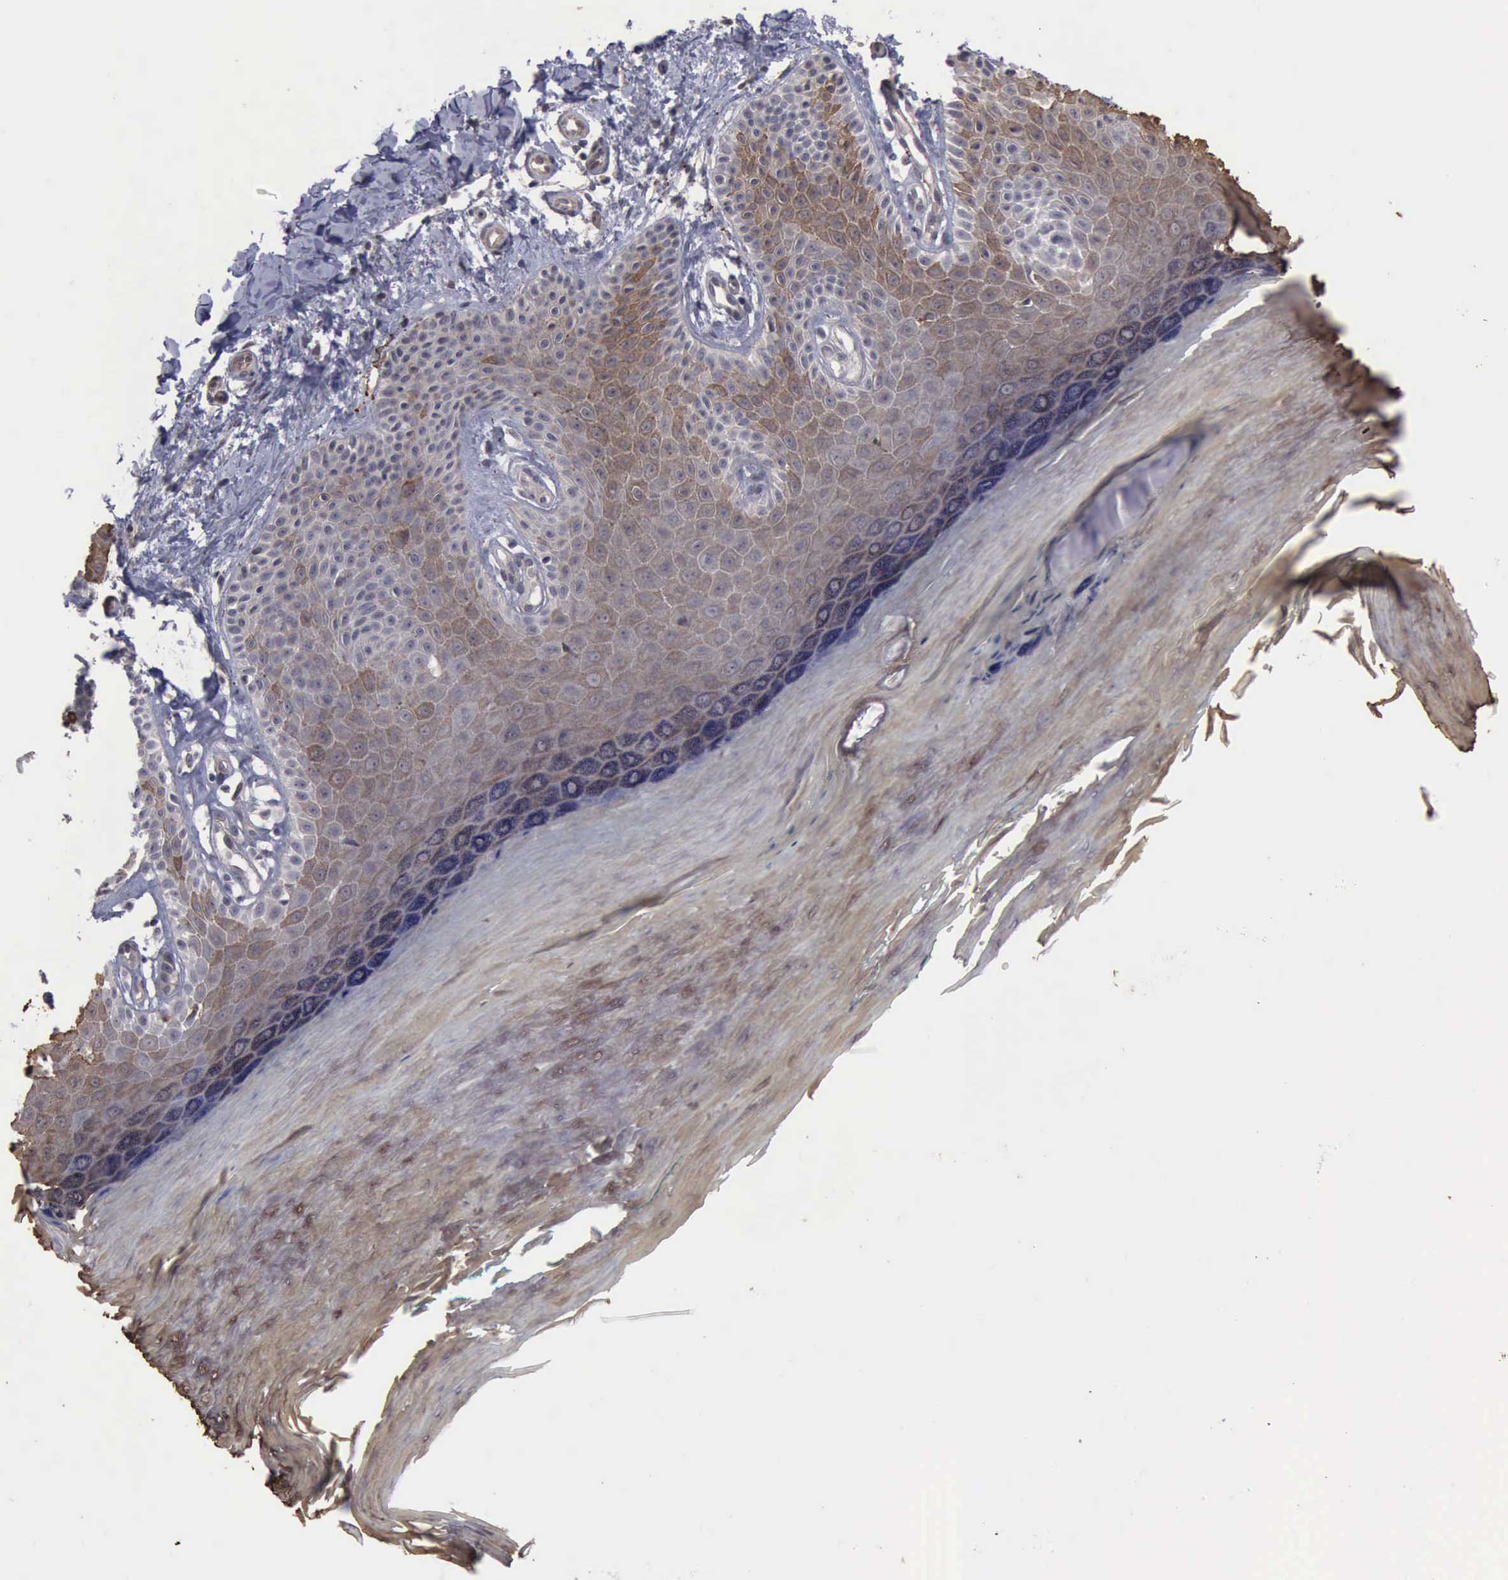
{"staining": {"intensity": "negative", "quantity": "none", "location": "none"}, "tissue": "melanoma", "cell_type": "Tumor cells", "image_type": "cancer", "snomed": [{"axis": "morphology", "description": "Malignant melanoma, NOS"}, {"axis": "topography", "description": "Skin"}], "caption": "There is no significant positivity in tumor cells of malignant melanoma. Nuclei are stained in blue.", "gene": "MMP9", "patient": {"sex": "female", "age": 55}}